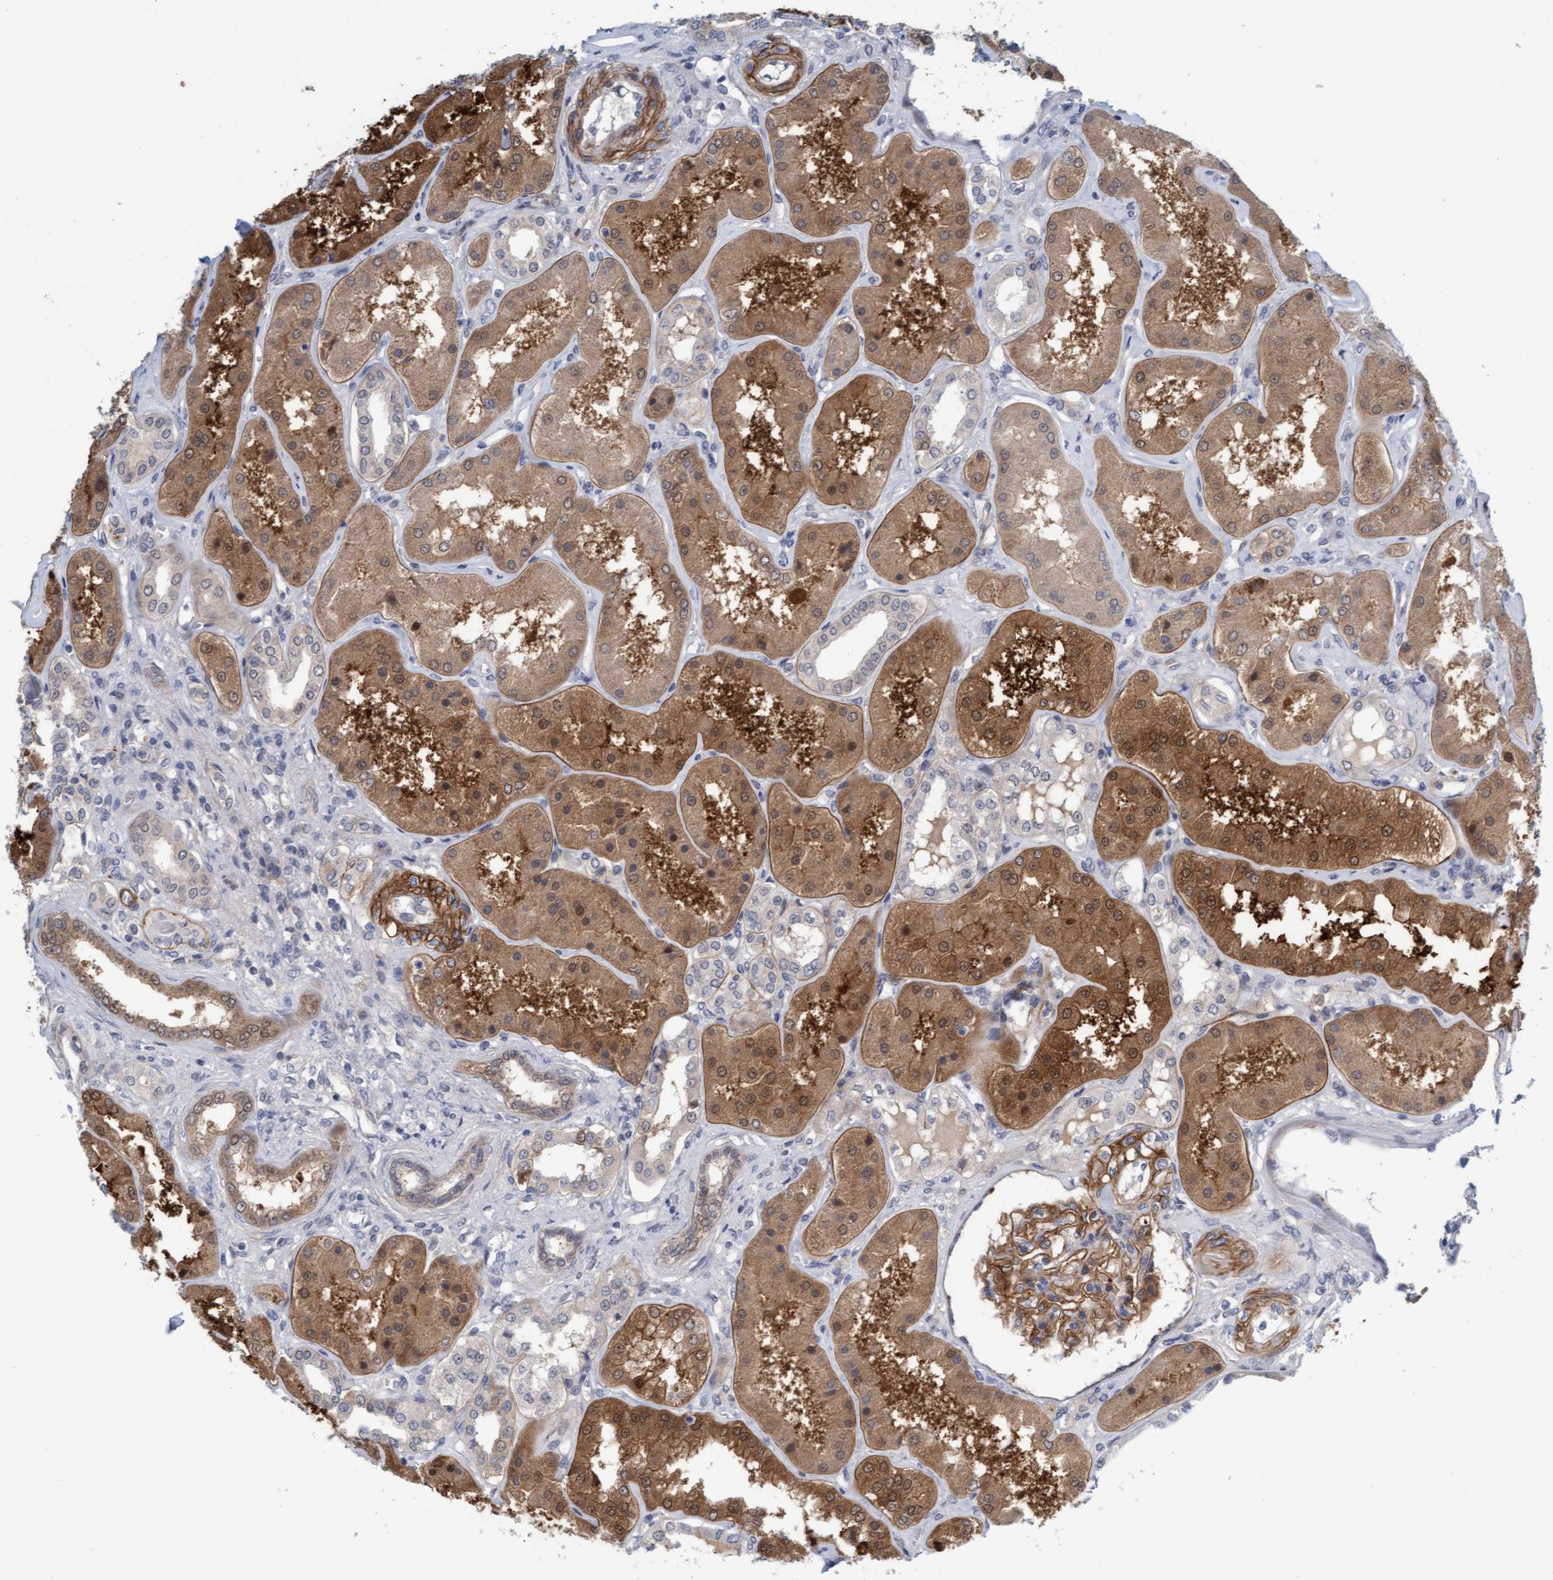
{"staining": {"intensity": "moderate", "quantity": "<25%", "location": "cytoplasmic/membranous"}, "tissue": "kidney", "cell_type": "Cells in glomeruli", "image_type": "normal", "snomed": [{"axis": "morphology", "description": "Normal tissue, NOS"}, {"axis": "topography", "description": "Kidney"}], "caption": "Immunohistochemical staining of normal kidney demonstrates moderate cytoplasmic/membranous protein expression in about <25% of cells in glomeruli. (DAB (3,3'-diaminobenzidine) = brown stain, brightfield microscopy at high magnification).", "gene": "TSTD2", "patient": {"sex": "female", "age": 56}}